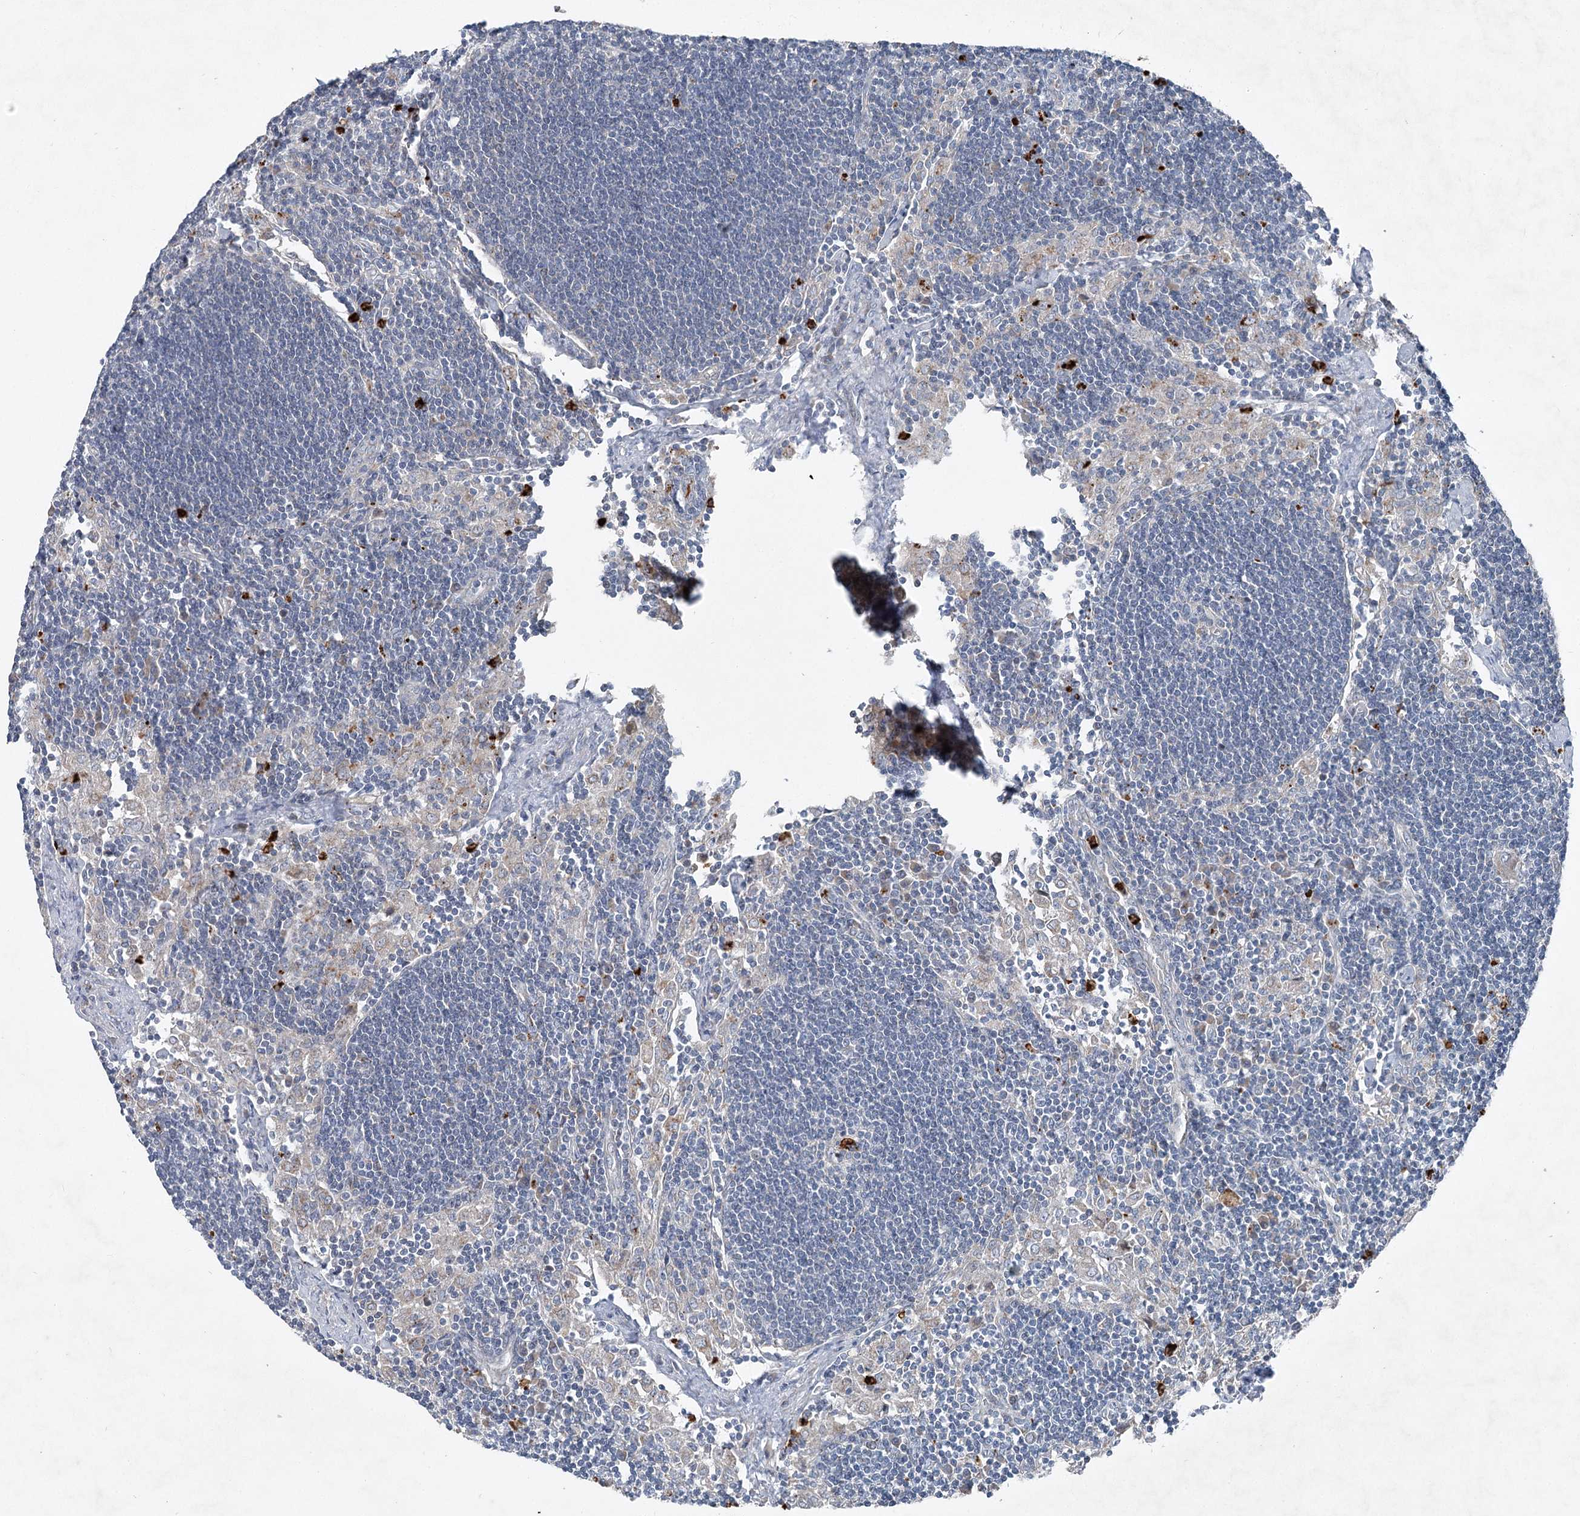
{"staining": {"intensity": "negative", "quantity": "none", "location": "none"}, "tissue": "lymph node", "cell_type": "Germinal center cells", "image_type": "normal", "snomed": [{"axis": "morphology", "description": "Normal tissue, NOS"}, {"axis": "topography", "description": "Lymph node"}], "caption": "IHC histopathology image of normal lymph node: human lymph node stained with DAB (3,3'-diaminobenzidine) displays no significant protein expression in germinal center cells.", "gene": "ENSG00000285330", "patient": {"sex": "male", "age": 24}}